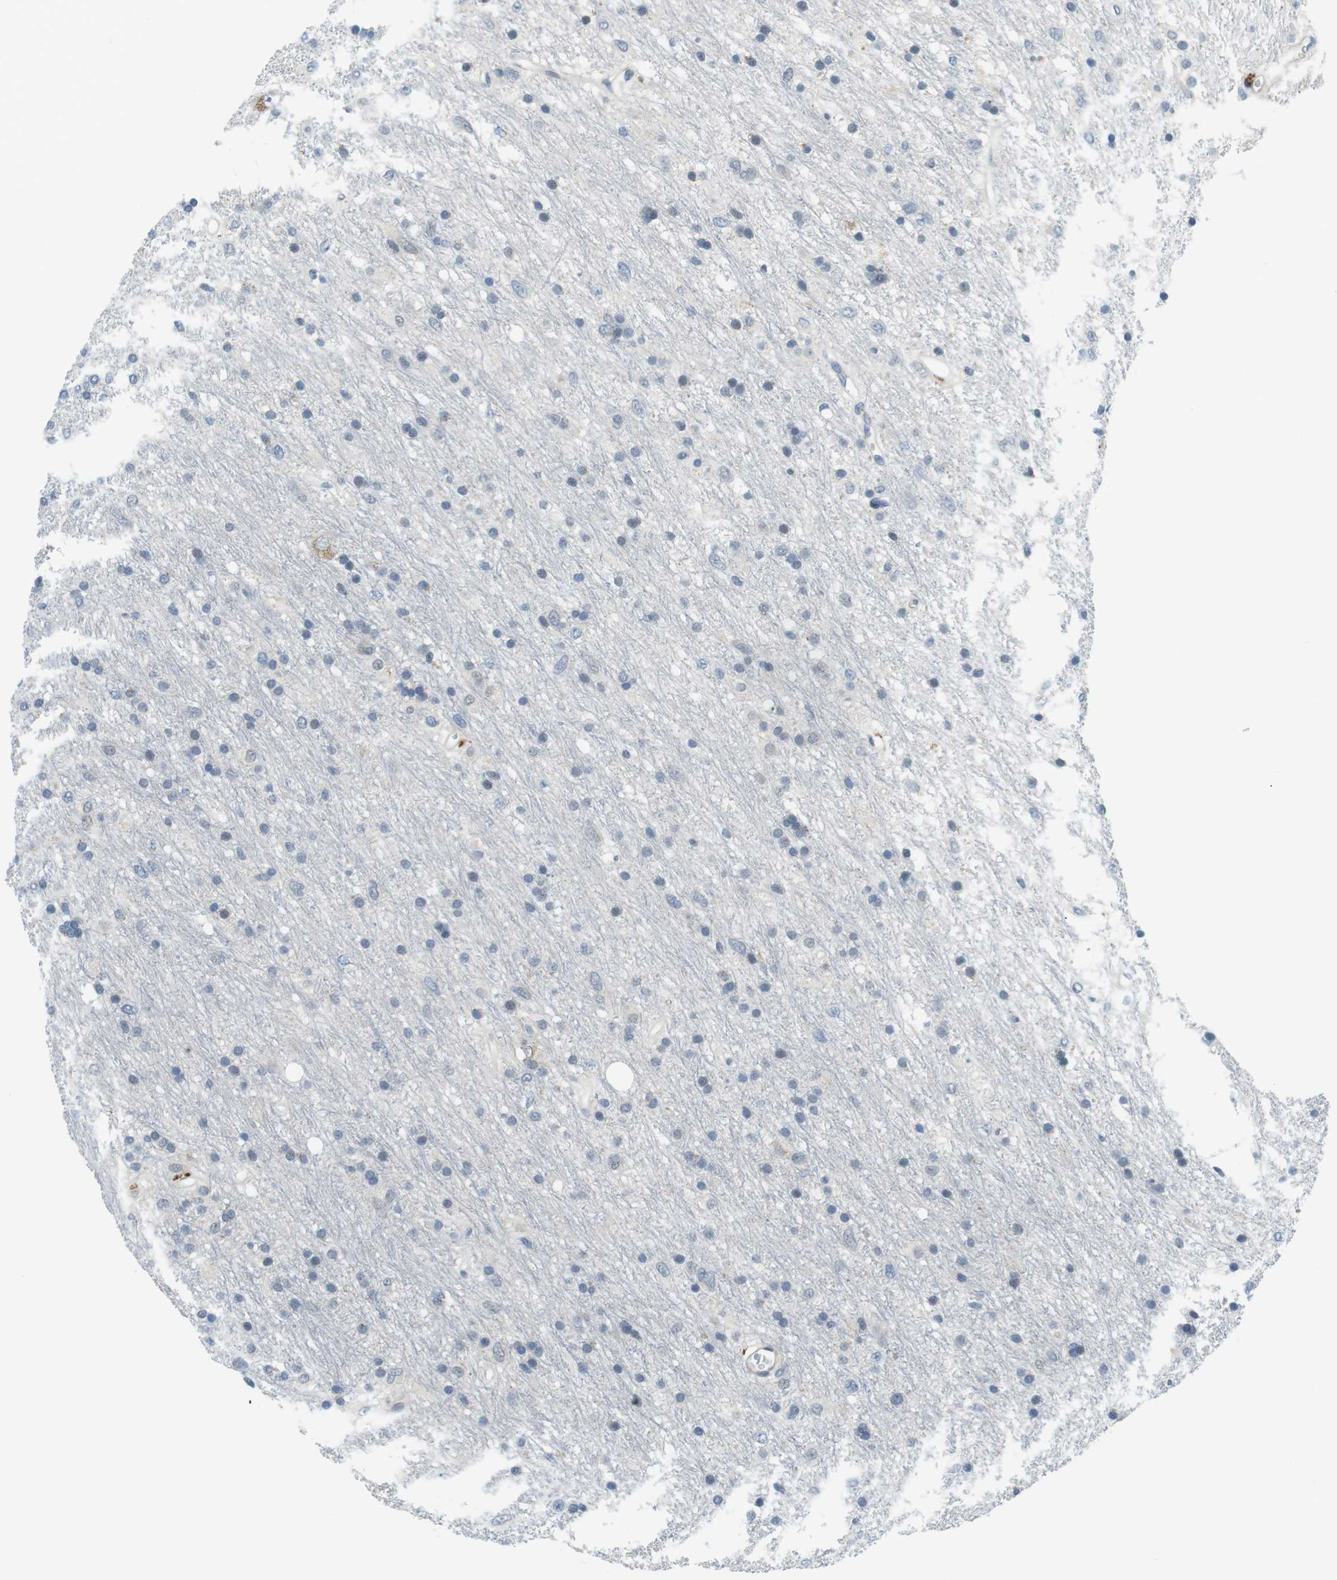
{"staining": {"intensity": "negative", "quantity": "none", "location": "none"}, "tissue": "glioma", "cell_type": "Tumor cells", "image_type": "cancer", "snomed": [{"axis": "morphology", "description": "Glioma, malignant, Low grade"}, {"axis": "topography", "description": "Brain"}], "caption": "This is an immunohistochemistry (IHC) image of glioma. There is no staining in tumor cells.", "gene": "WSCD1", "patient": {"sex": "male", "age": 77}}